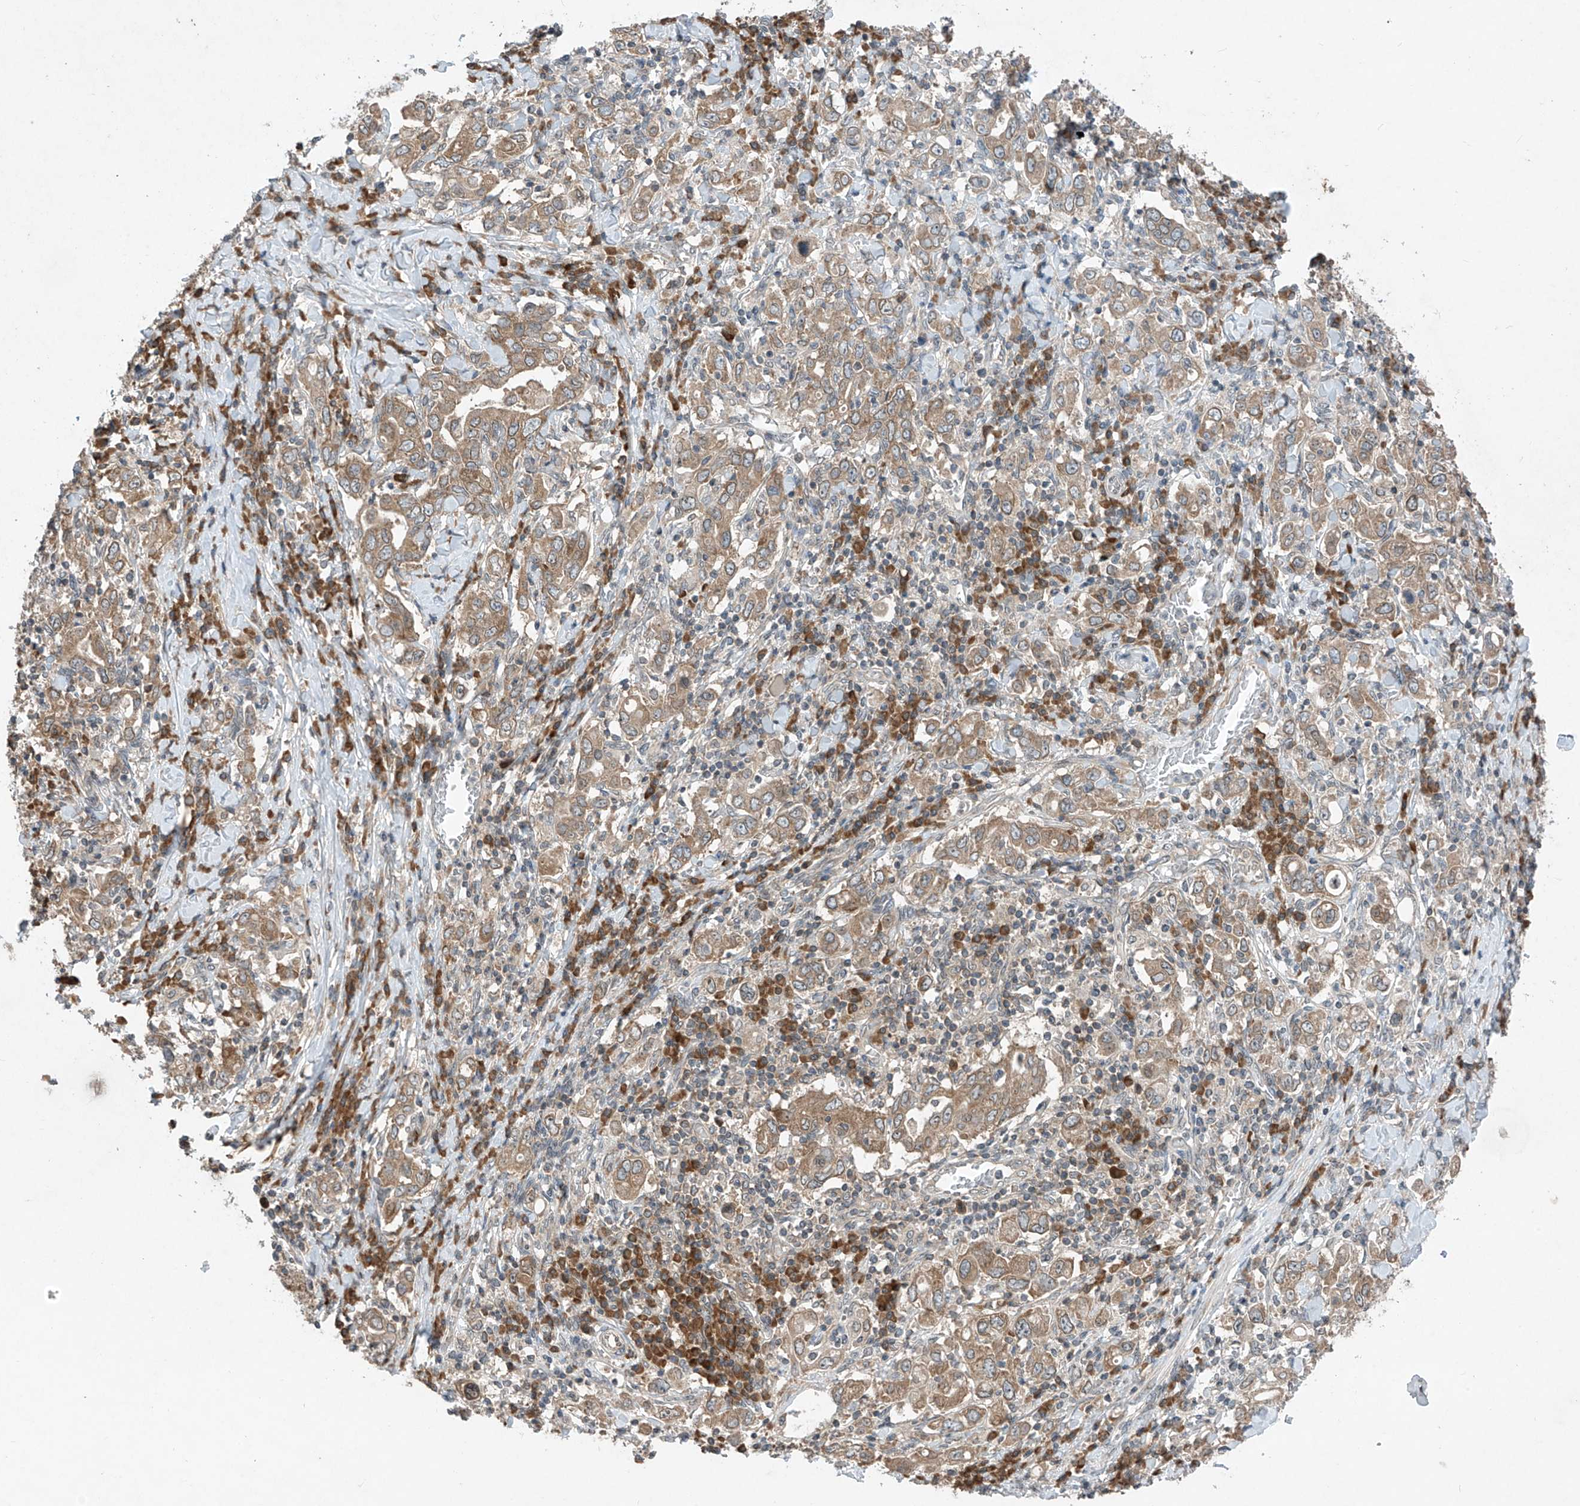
{"staining": {"intensity": "weak", "quantity": ">75%", "location": "cytoplasmic/membranous"}, "tissue": "stomach cancer", "cell_type": "Tumor cells", "image_type": "cancer", "snomed": [{"axis": "morphology", "description": "Adenocarcinoma, NOS"}, {"axis": "topography", "description": "Stomach, upper"}], "caption": "A high-resolution histopathology image shows immunohistochemistry staining of stomach adenocarcinoma, which reveals weak cytoplasmic/membranous expression in approximately >75% of tumor cells.", "gene": "RPL34", "patient": {"sex": "male", "age": 62}}